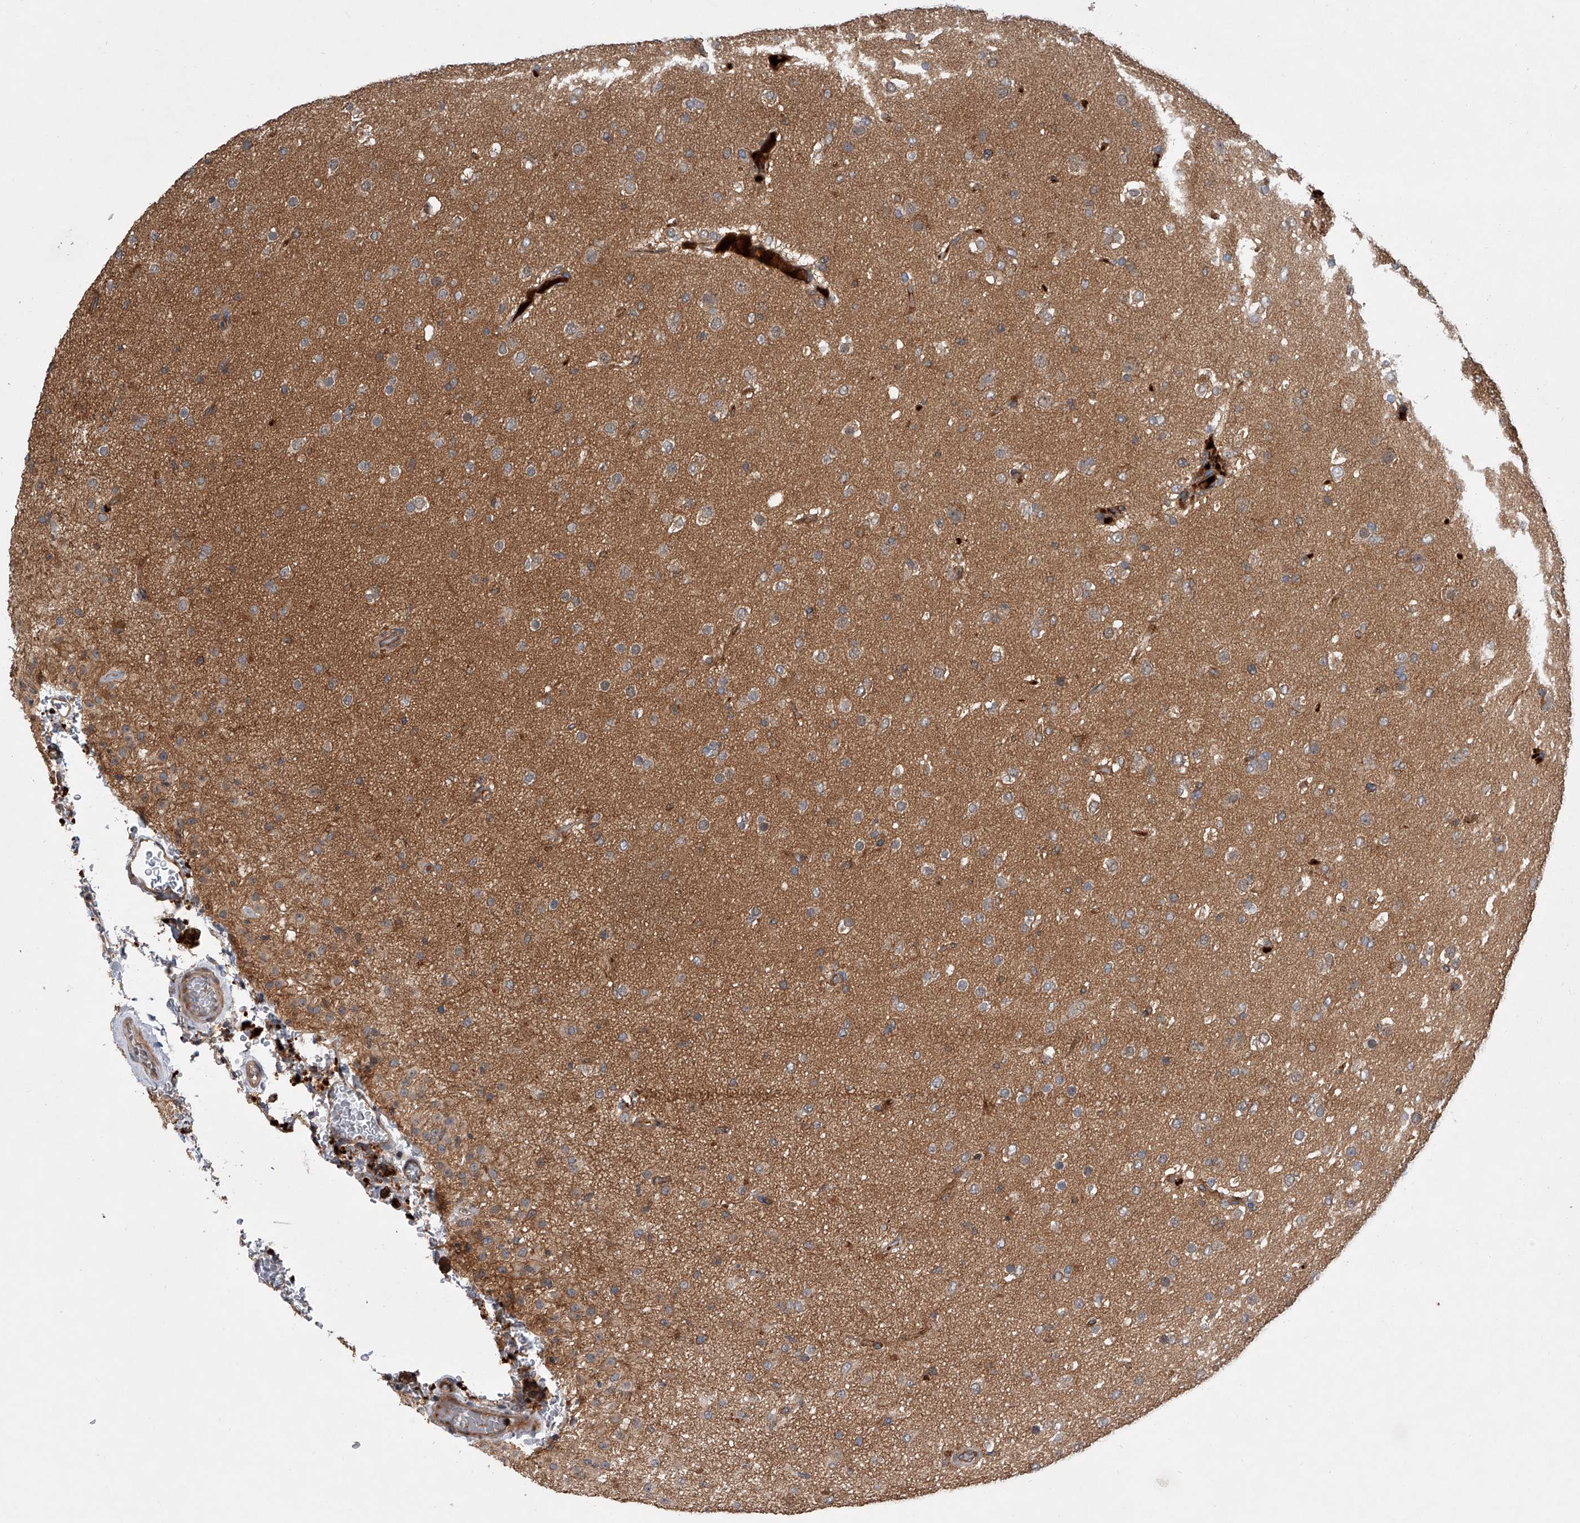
{"staining": {"intensity": "weak", "quantity": "<25%", "location": "cytoplasmic/membranous"}, "tissue": "glioma", "cell_type": "Tumor cells", "image_type": "cancer", "snomed": [{"axis": "morphology", "description": "Glioma, malignant, Low grade"}, {"axis": "topography", "description": "Brain"}], "caption": "DAB immunohistochemical staining of glioma shows no significant staining in tumor cells. The staining was performed using DAB (3,3'-diaminobenzidine) to visualize the protein expression in brown, while the nuclei were stained in blue with hematoxylin (Magnification: 20x).", "gene": "USP47", "patient": {"sex": "male", "age": 65}}